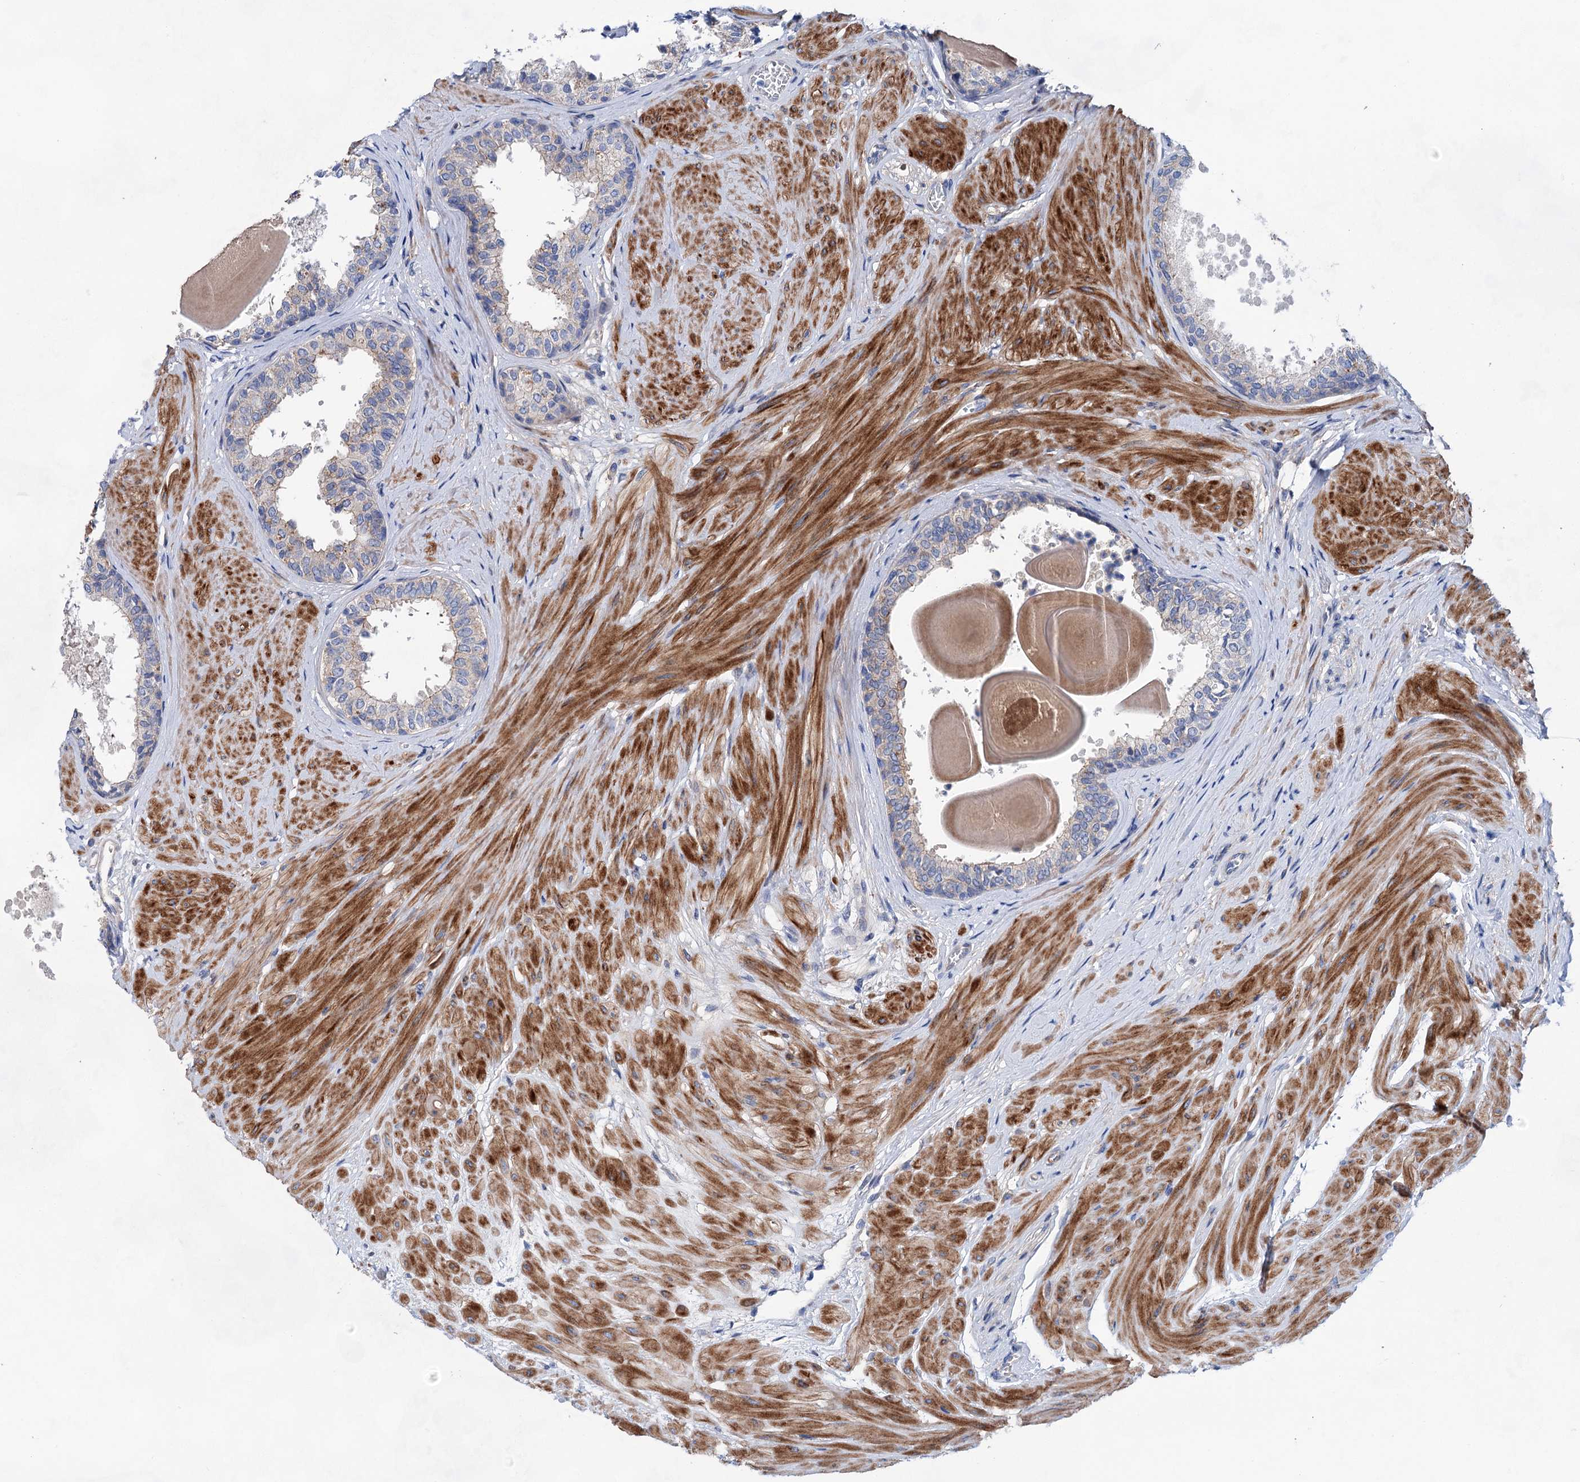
{"staining": {"intensity": "moderate", "quantity": "25%-75%", "location": "cytoplasmic/membranous"}, "tissue": "prostate", "cell_type": "Glandular cells", "image_type": "normal", "snomed": [{"axis": "morphology", "description": "Normal tissue, NOS"}, {"axis": "topography", "description": "Prostate"}], "caption": "Approximately 25%-75% of glandular cells in benign human prostate display moderate cytoplasmic/membranous protein positivity as visualized by brown immunohistochemical staining.", "gene": "GPR155", "patient": {"sex": "male", "age": 48}}